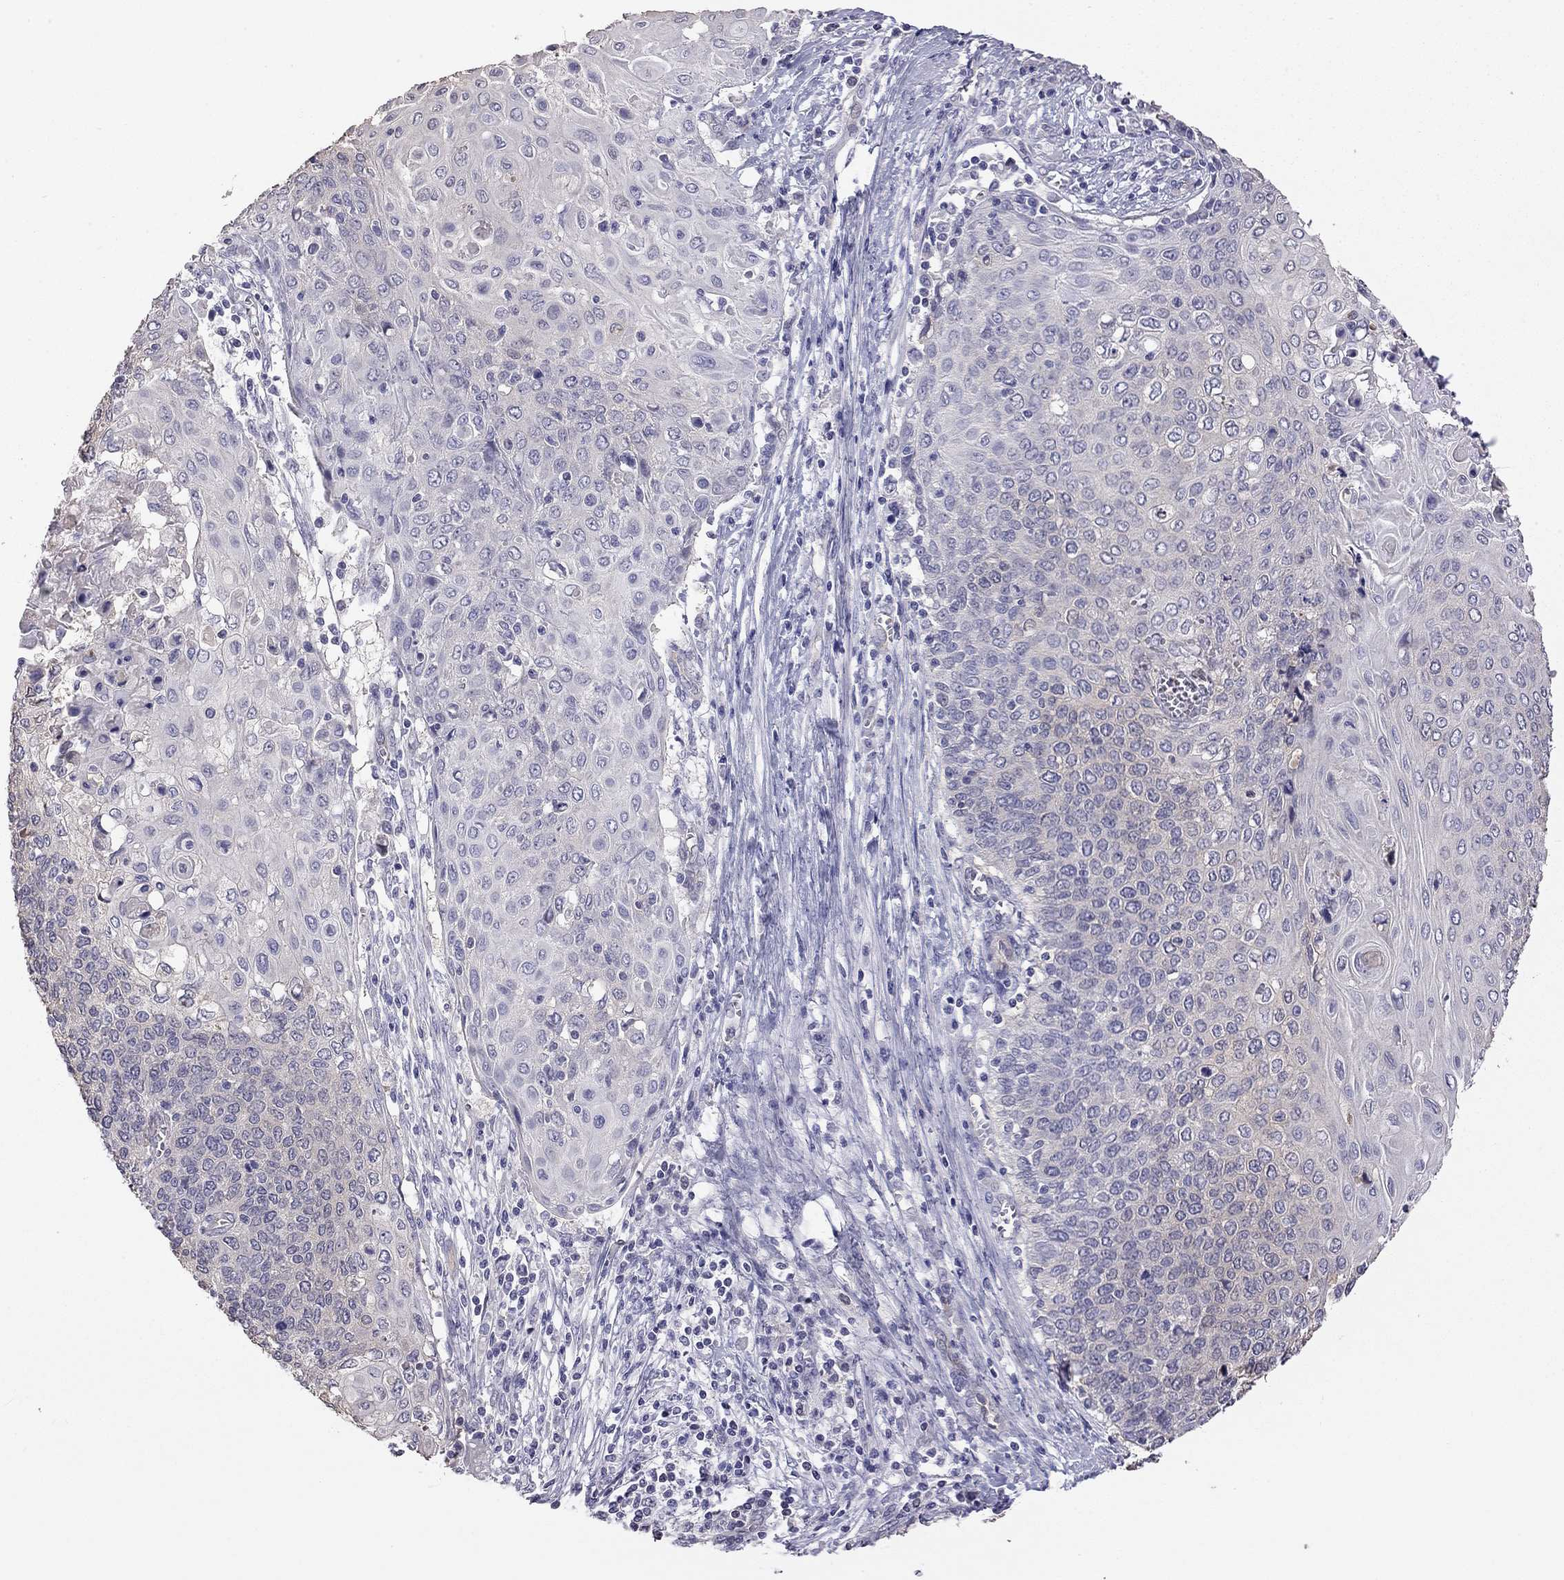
{"staining": {"intensity": "negative", "quantity": "none", "location": "none"}, "tissue": "cervical cancer", "cell_type": "Tumor cells", "image_type": "cancer", "snomed": [{"axis": "morphology", "description": "Squamous cell carcinoma, NOS"}, {"axis": "topography", "description": "Cervix"}], "caption": "An immunohistochemistry image of cervical cancer is shown. There is no staining in tumor cells of cervical cancer. Nuclei are stained in blue.", "gene": "FEZ1", "patient": {"sex": "female", "age": 39}}